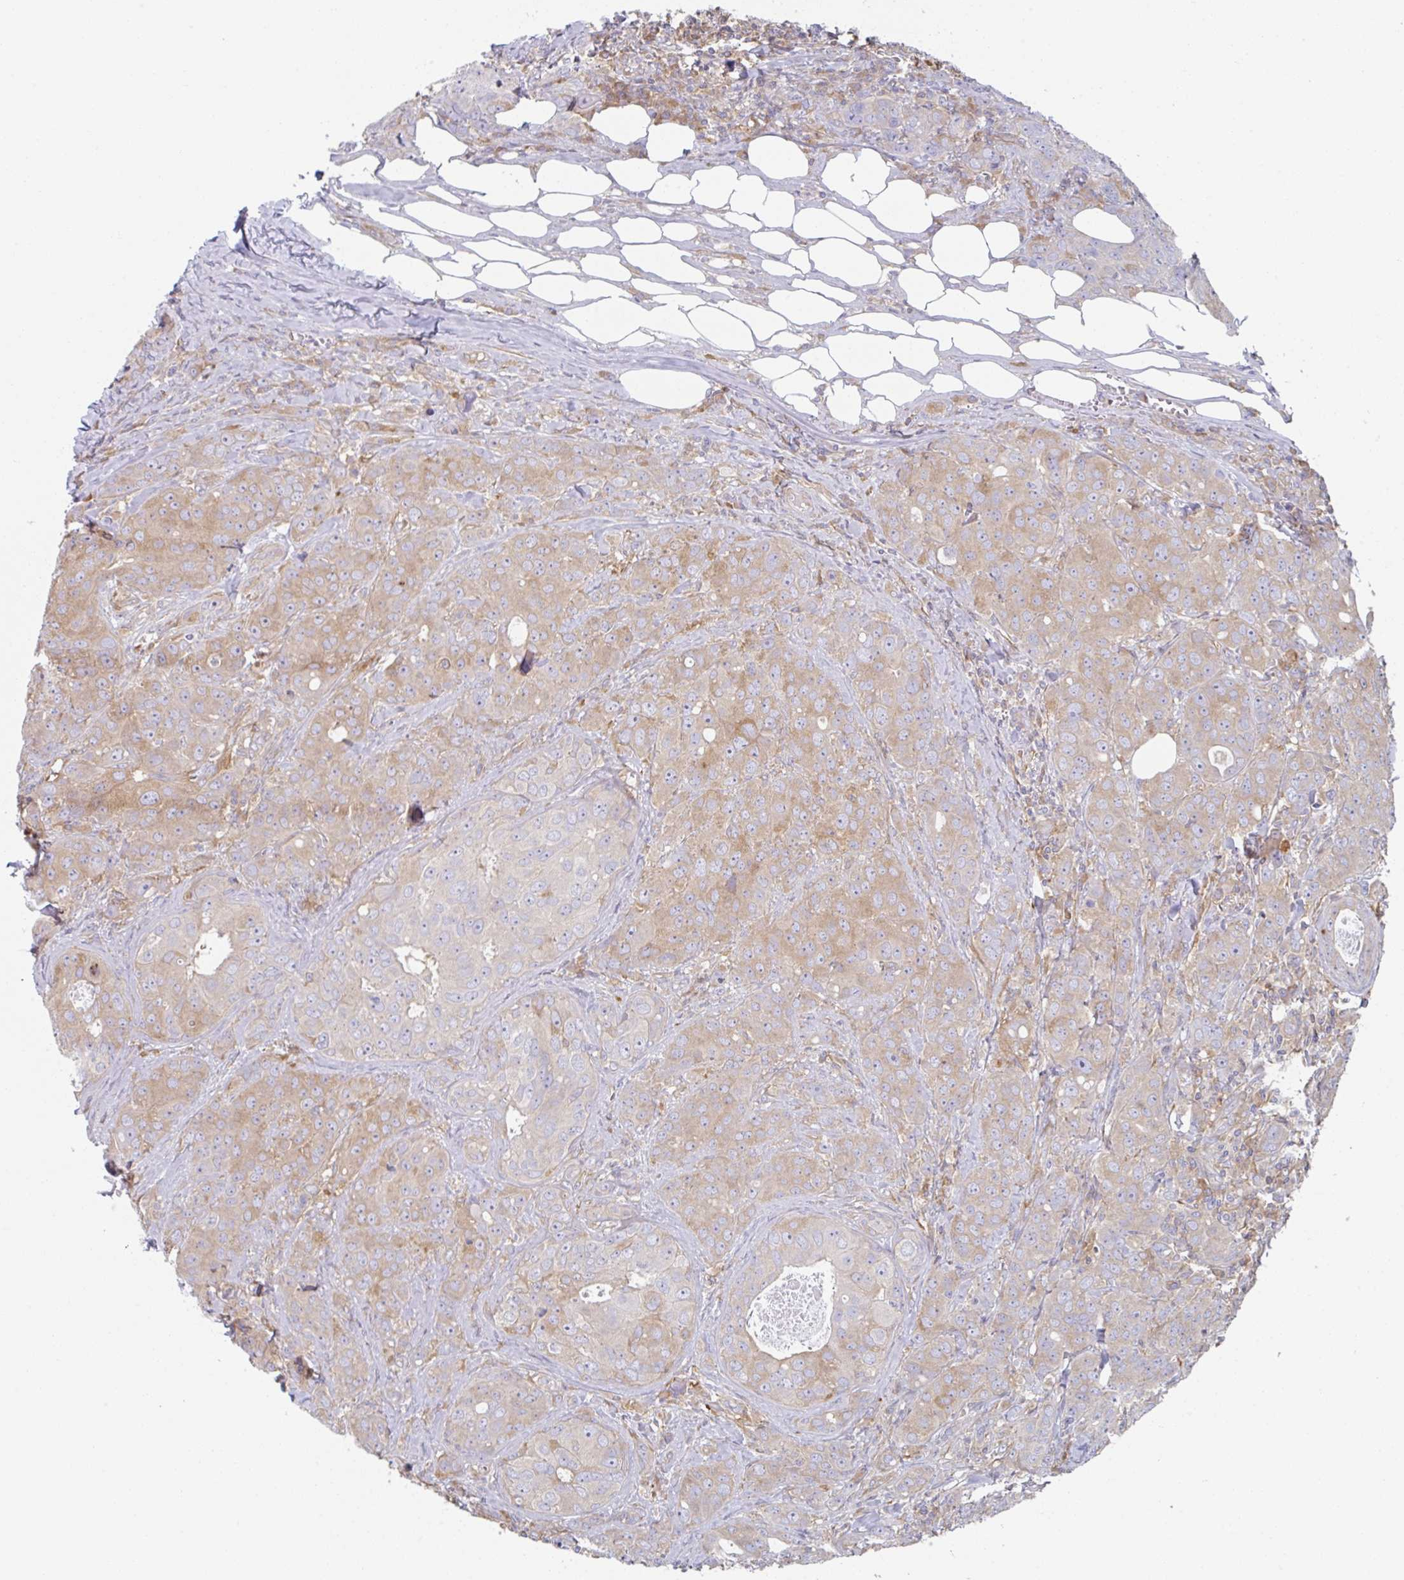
{"staining": {"intensity": "moderate", "quantity": "25%-75%", "location": "cytoplasmic/membranous"}, "tissue": "breast cancer", "cell_type": "Tumor cells", "image_type": "cancer", "snomed": [{"axis": "morphology", "description": "Duct carcinoma"}, {"axis": "topography", "description": "Breast"}], "caption": "Brown immunohistochemical staining in breast cancer (infiltrating ductal carcinoma) exhibits moderate cytoplasmic/membranous staining in about 25%-75% of tumor cells.", "gene": "AMPD2", "patient": {"sex": "female", "age": 43}}